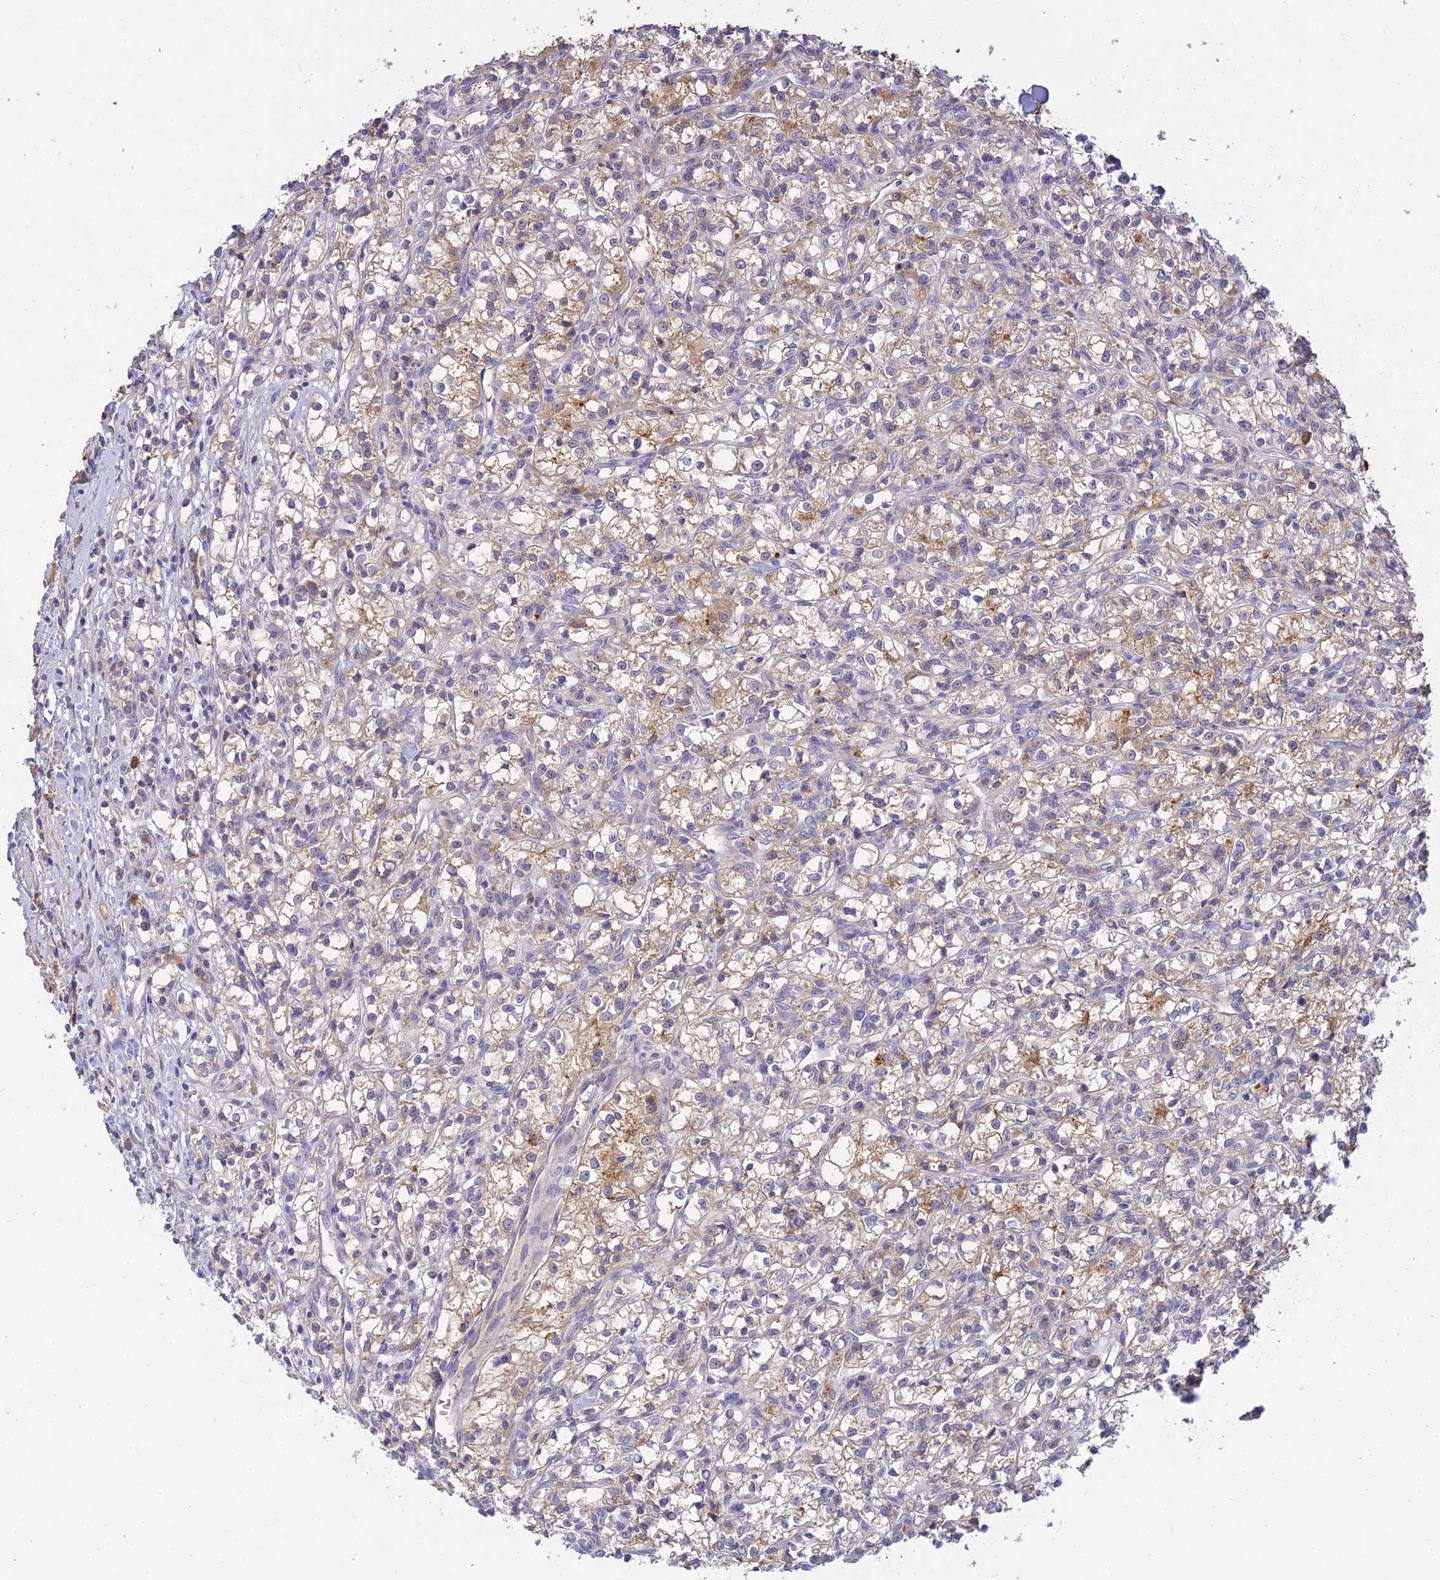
{"staining": {"intensity": "weak", "quantity": "25%-75%", "location": "cytoplasmic/membranous"}, "tissue": "renal cancer", "cell_type": "Tumor cells", "image_type": "cancer", "snomed": [{"axis": "morphology", "description": "Adenocarcinoma, NOS"}, {"axis": "topography", "description": "Kidney"}], "caption": "This photomicrograph displays renal cancer stained with immunohistochemistry (IHC) to label a protein in brown. The cytoplasmic/membranous of tumor cells show weak positivity for the protein. Nuclei are counter-stained blue.", "gene": "ACSM5", "patient": {"sex": "female", "age": 59}}